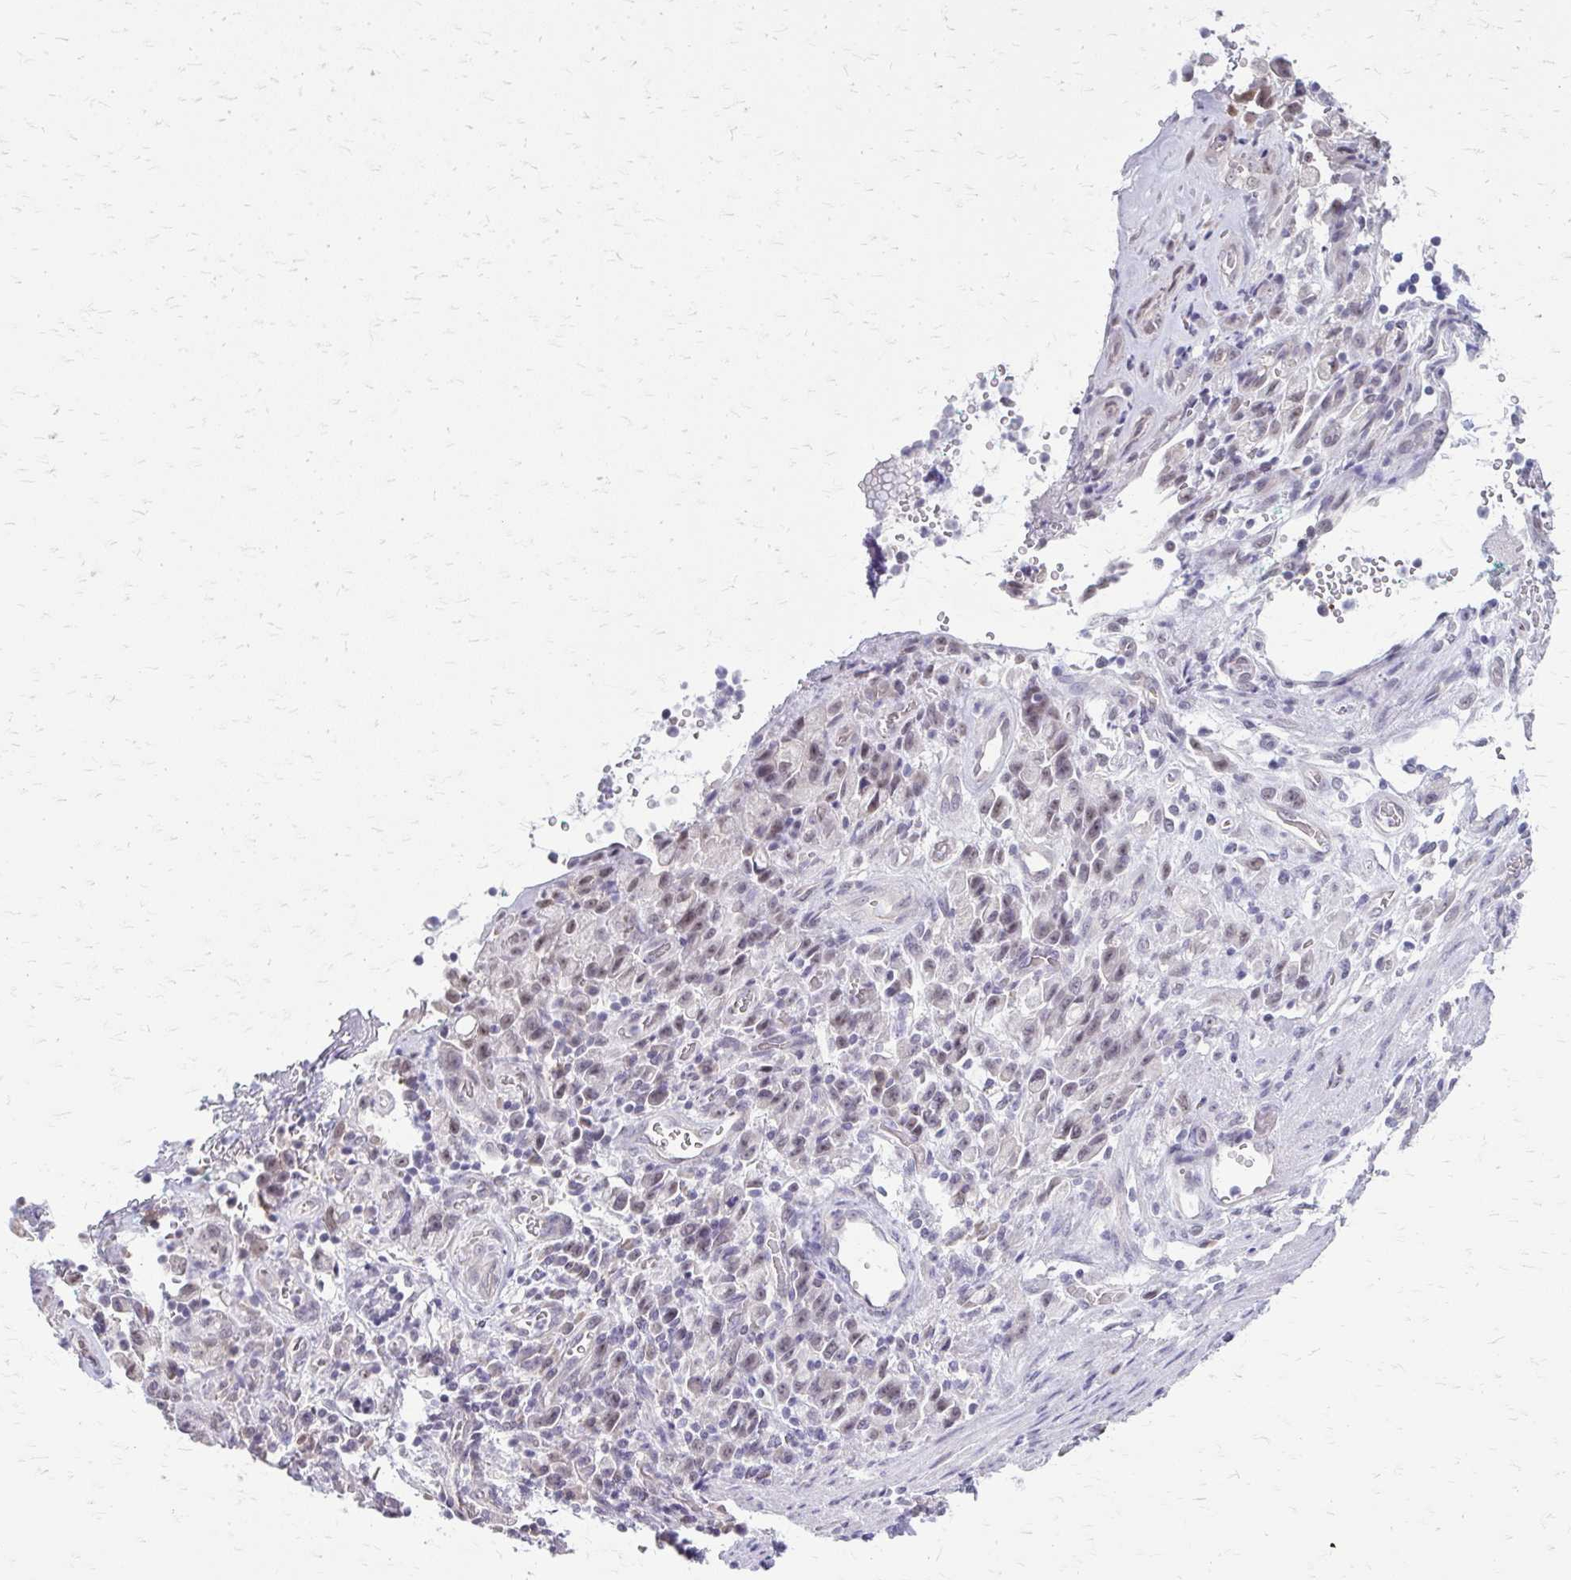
{"staining": {"intensity": "weak", "quantity": "<25%", "location": "nuclear"}, "tissue": "stomach cancer", "cell_type": "Tumor cells", "image_type": "cancer", "snomed": [{"axis": "morphology", "description": "Adenocarcinoma, NOS"}, {"axis": "topography", "description": "Stomach"}], "caption": "IHC of human stomach adenocarcinoma shows no staining in tumor cells. (DAB immunohistochemistry, high magnification).", "gene": "PLCB1", "patient": {"sex": "male", "age": 77}}